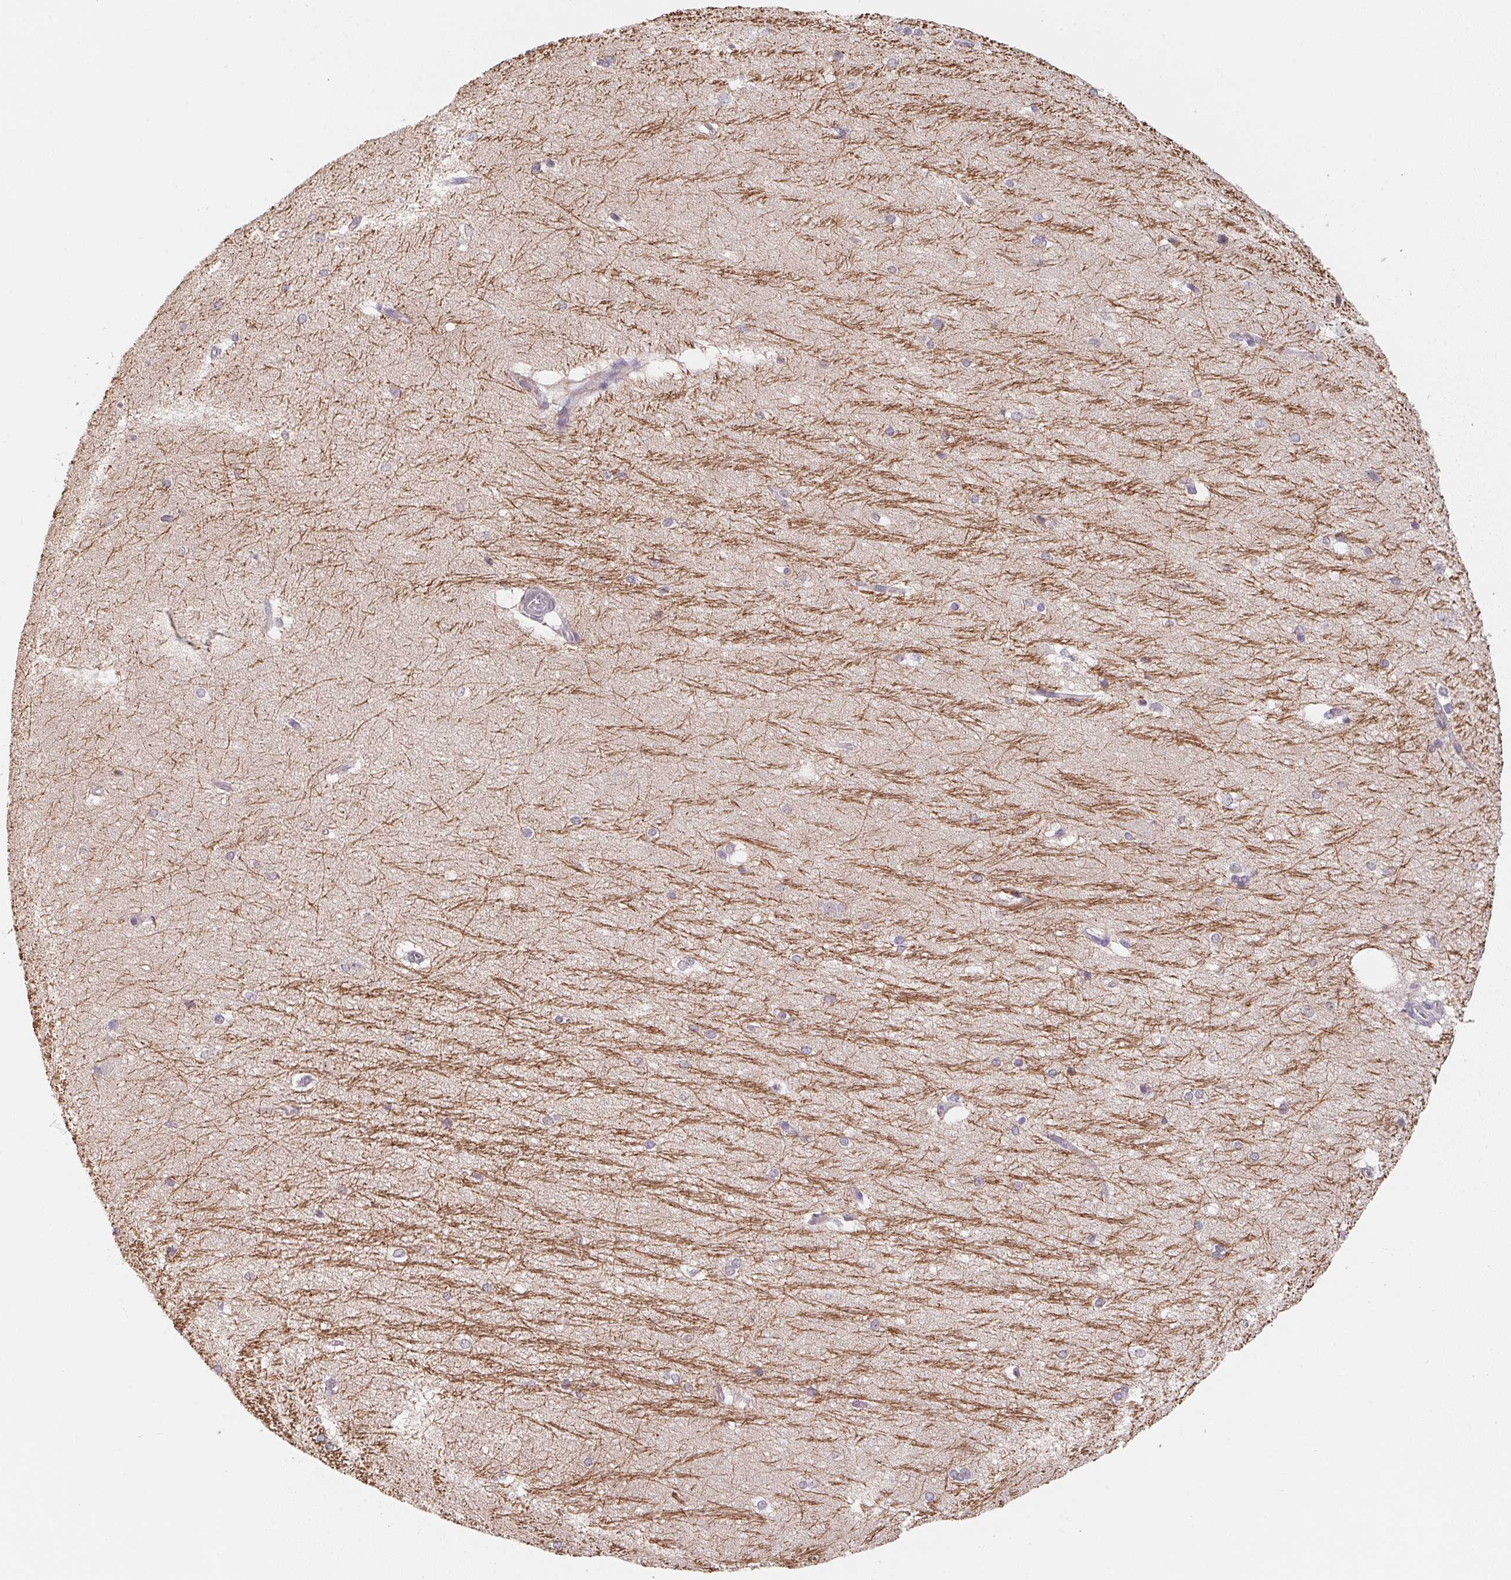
{"staining": {"intensity": "negative", "quantity": "none", "location": "none"}, "tissue": "hippocampus", "cell_type": "Glial cells", "image_type": "normal", "snomed": [{"axis": "morphology", "description": "Normal tissue, NOS"}, {"axis": "topography", "description": "Cerebral cortex"}, {"axis": "topography", "description": "Hippocampus"}], "caption": "A high-resolution histopathology image shows immunohistochemistry (IHC) staining of unremarkable hippocampus, which demonstrates no significant staining in glial cells.", "gene": "KIFC1", "patient": {"sex": "female", "age": 19}}